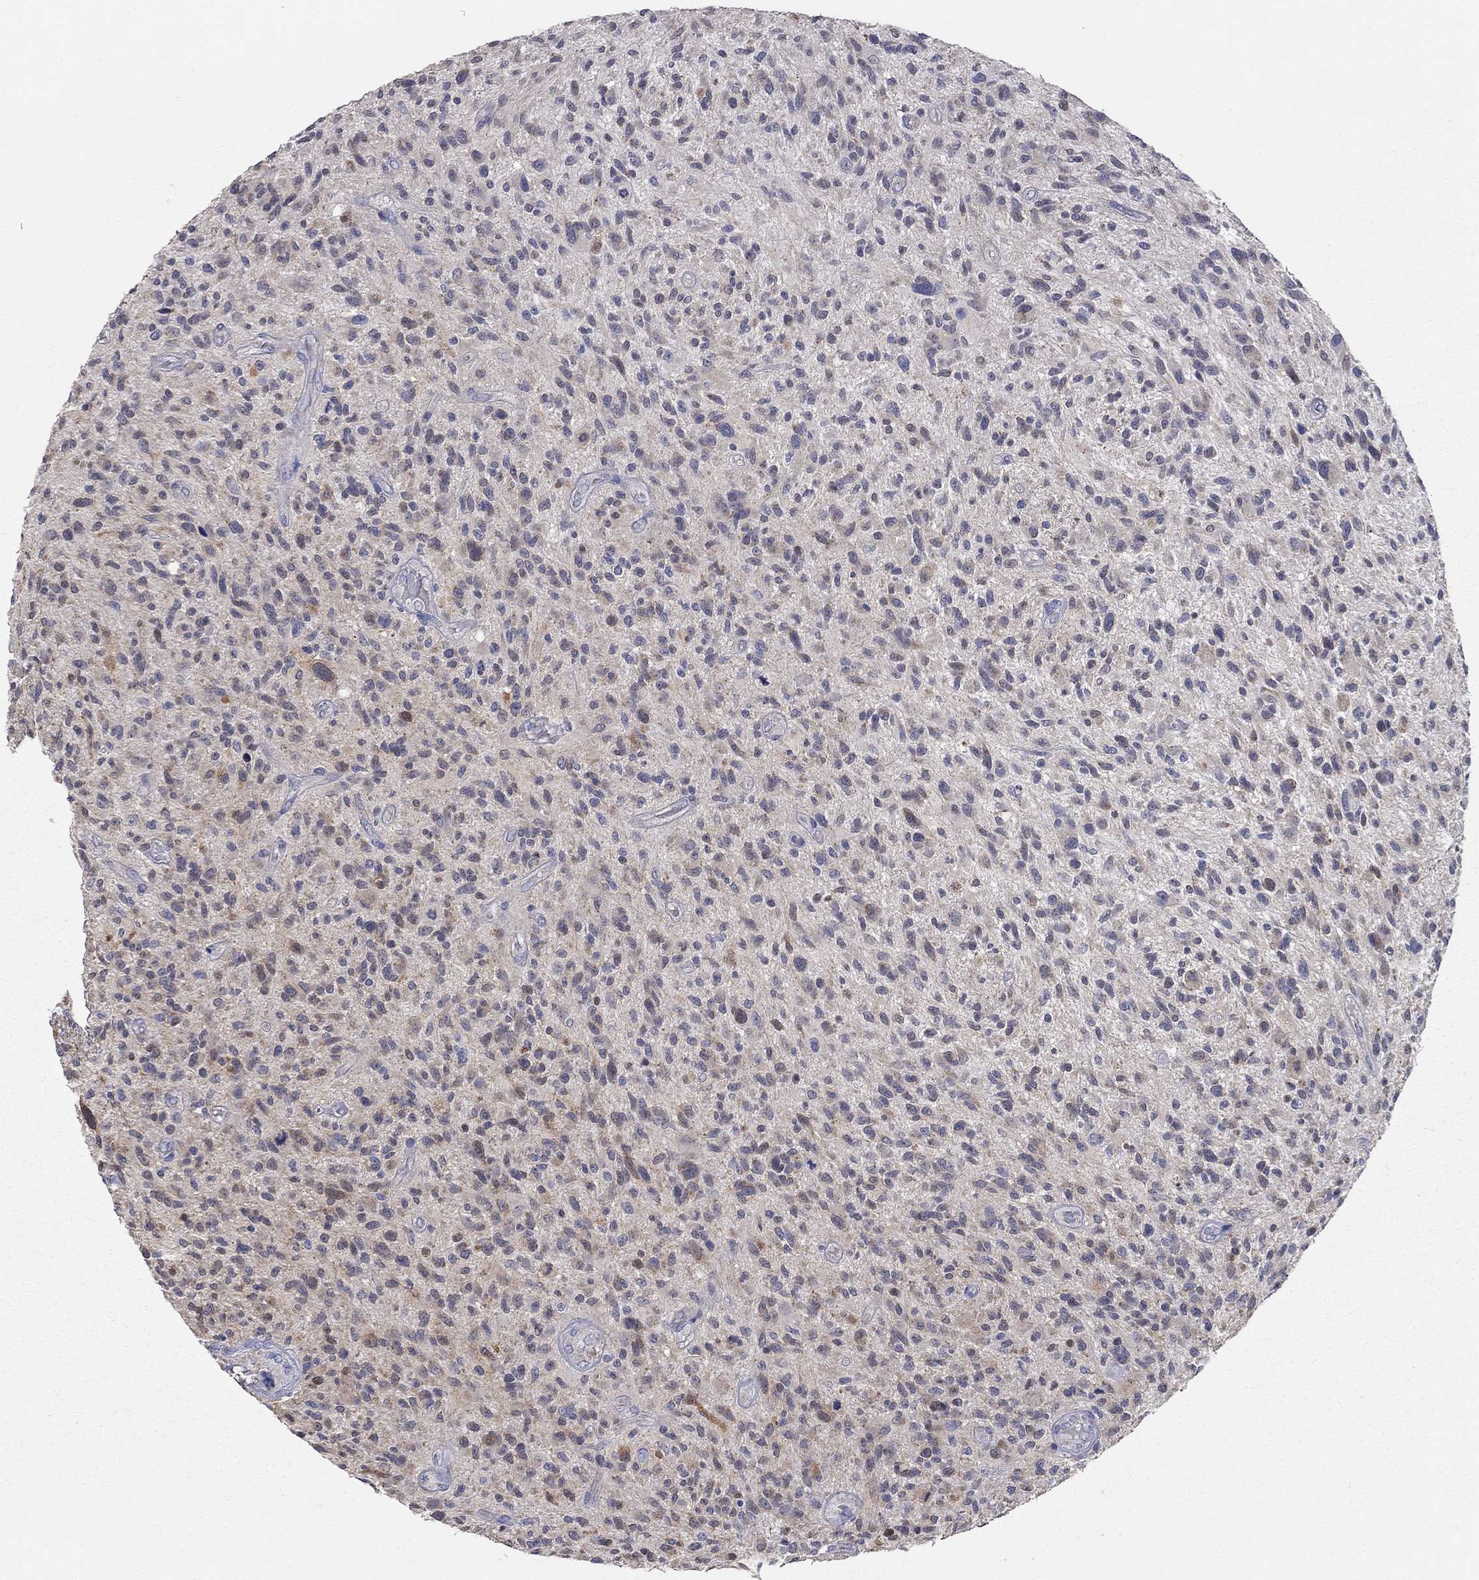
{"staining": {"intensity": "moderate", "quantity": "<25%", "location": "cytoplasmic/membranous"}, "tissue": "glioma", "cell_type": "Tumor cells", "image_type": "cancer", "snomed": [{"axis": "morphology", "description": "Glioma, malignant, High grade"}, {"axis": "topography", "description": "Brain"}], "caption": "Immunohistochemical staining of malignant glioma (high-grade) exhibits moderate cytoplasmic/membranous protein expression in about <25% of tumor cells. The staining was performed using DAB, with brown indicating positive protein expression. Nuclei are stained blue with hematoxylin.", "gene": "CFAP161", "patient": {"sex": "male", "age": 47}}